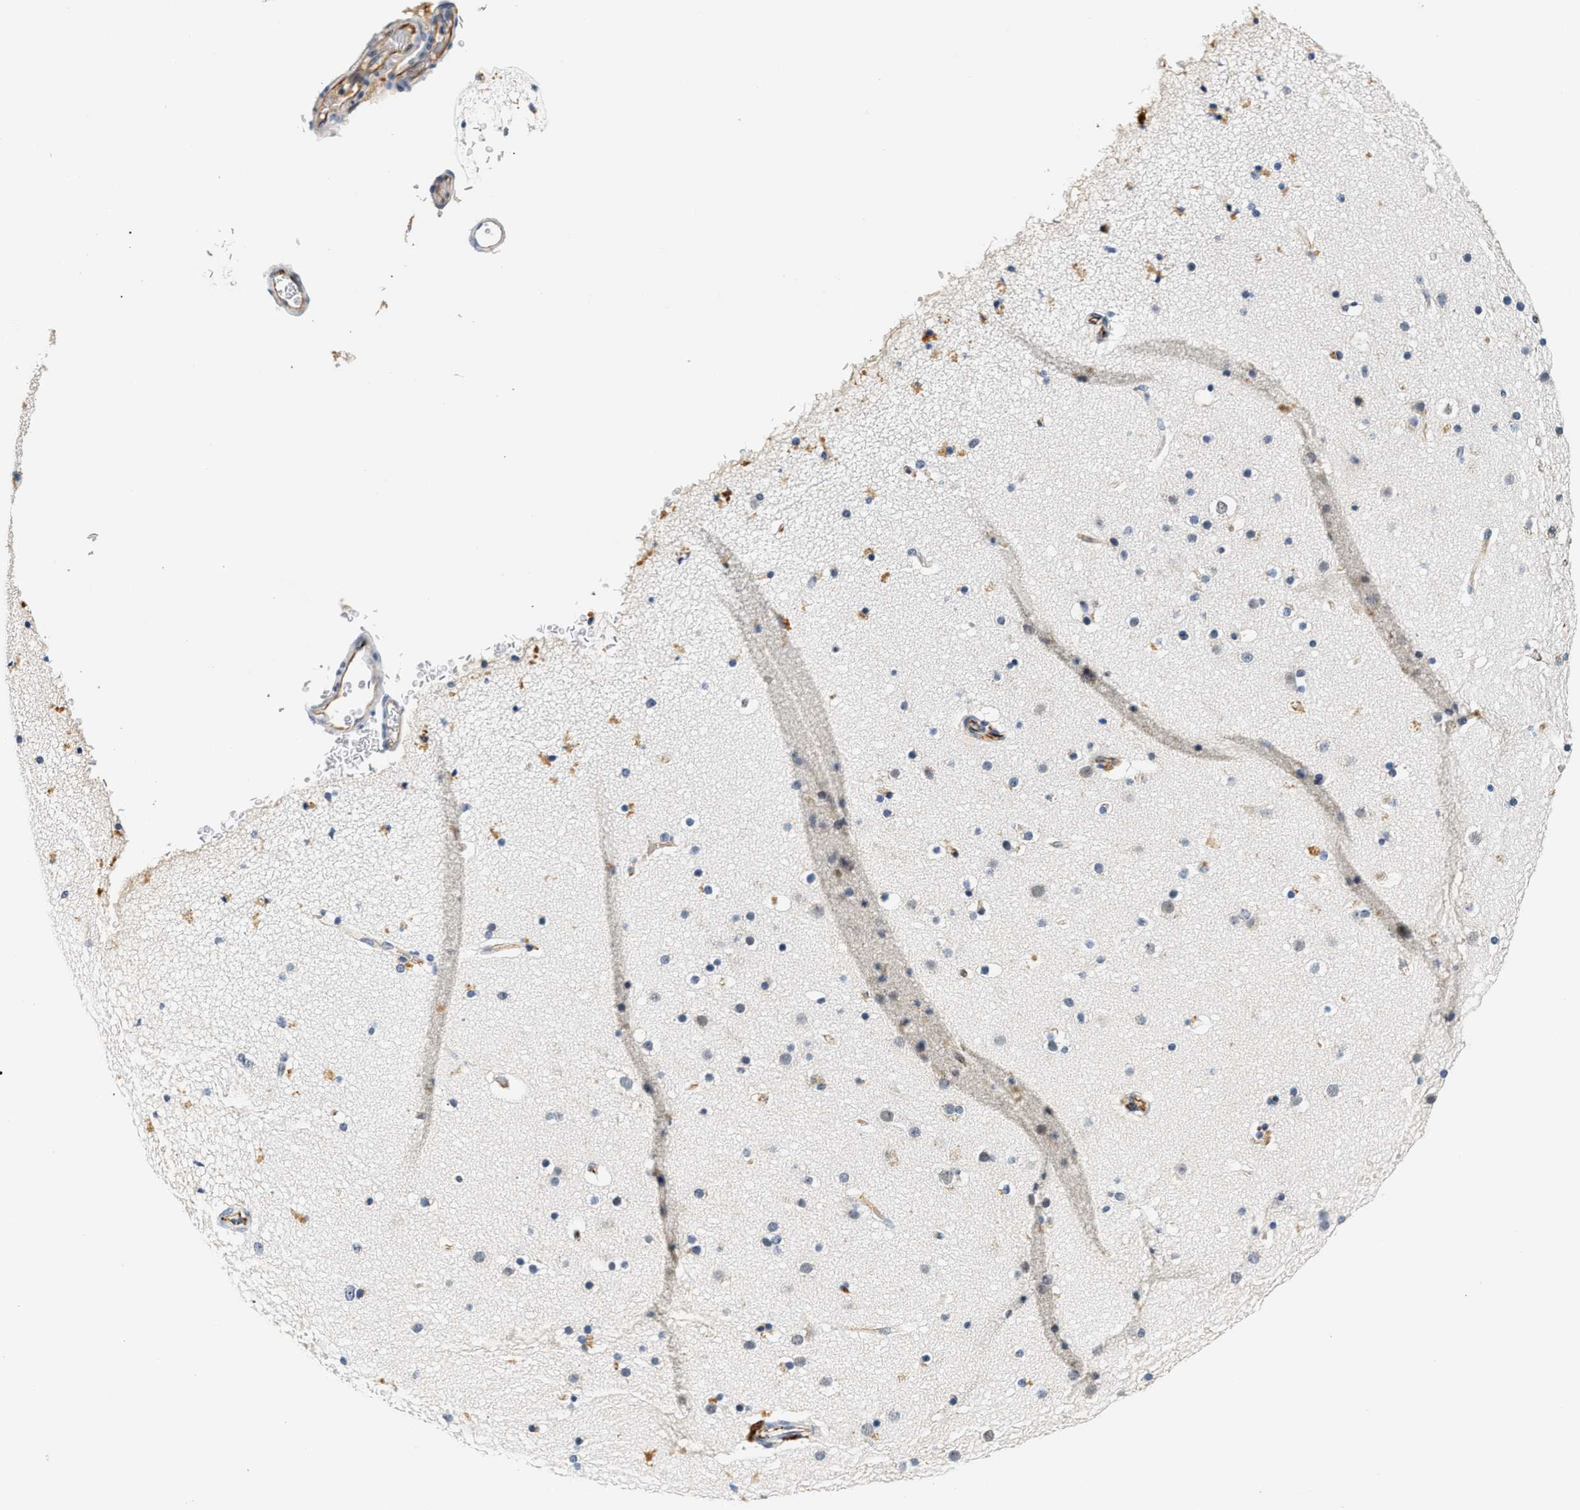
{"staining": {"intensity": "weak", "quantity": "25%-75%", "location": "cytoplasmic/membranous"}, "tissue": "cerebral cortex", "cell_type": "Endothelial cells", "image_type": "normal", "snomed": [{"axis": "morphology", "description": "Normal tissue, NOS"}, {"axis": "topography", "description": "Cerebral cortex"}], "caption": "Immunohistochemistry (IHC) of benign cerebral cortex demonstrates low levels of weak cytoplasmic/membranous expression in about 25%-75% of endothelial cells. Nuclei are stained in blue.", "gene": "MED22", "patient": {"sex": "male", "age": 57}}